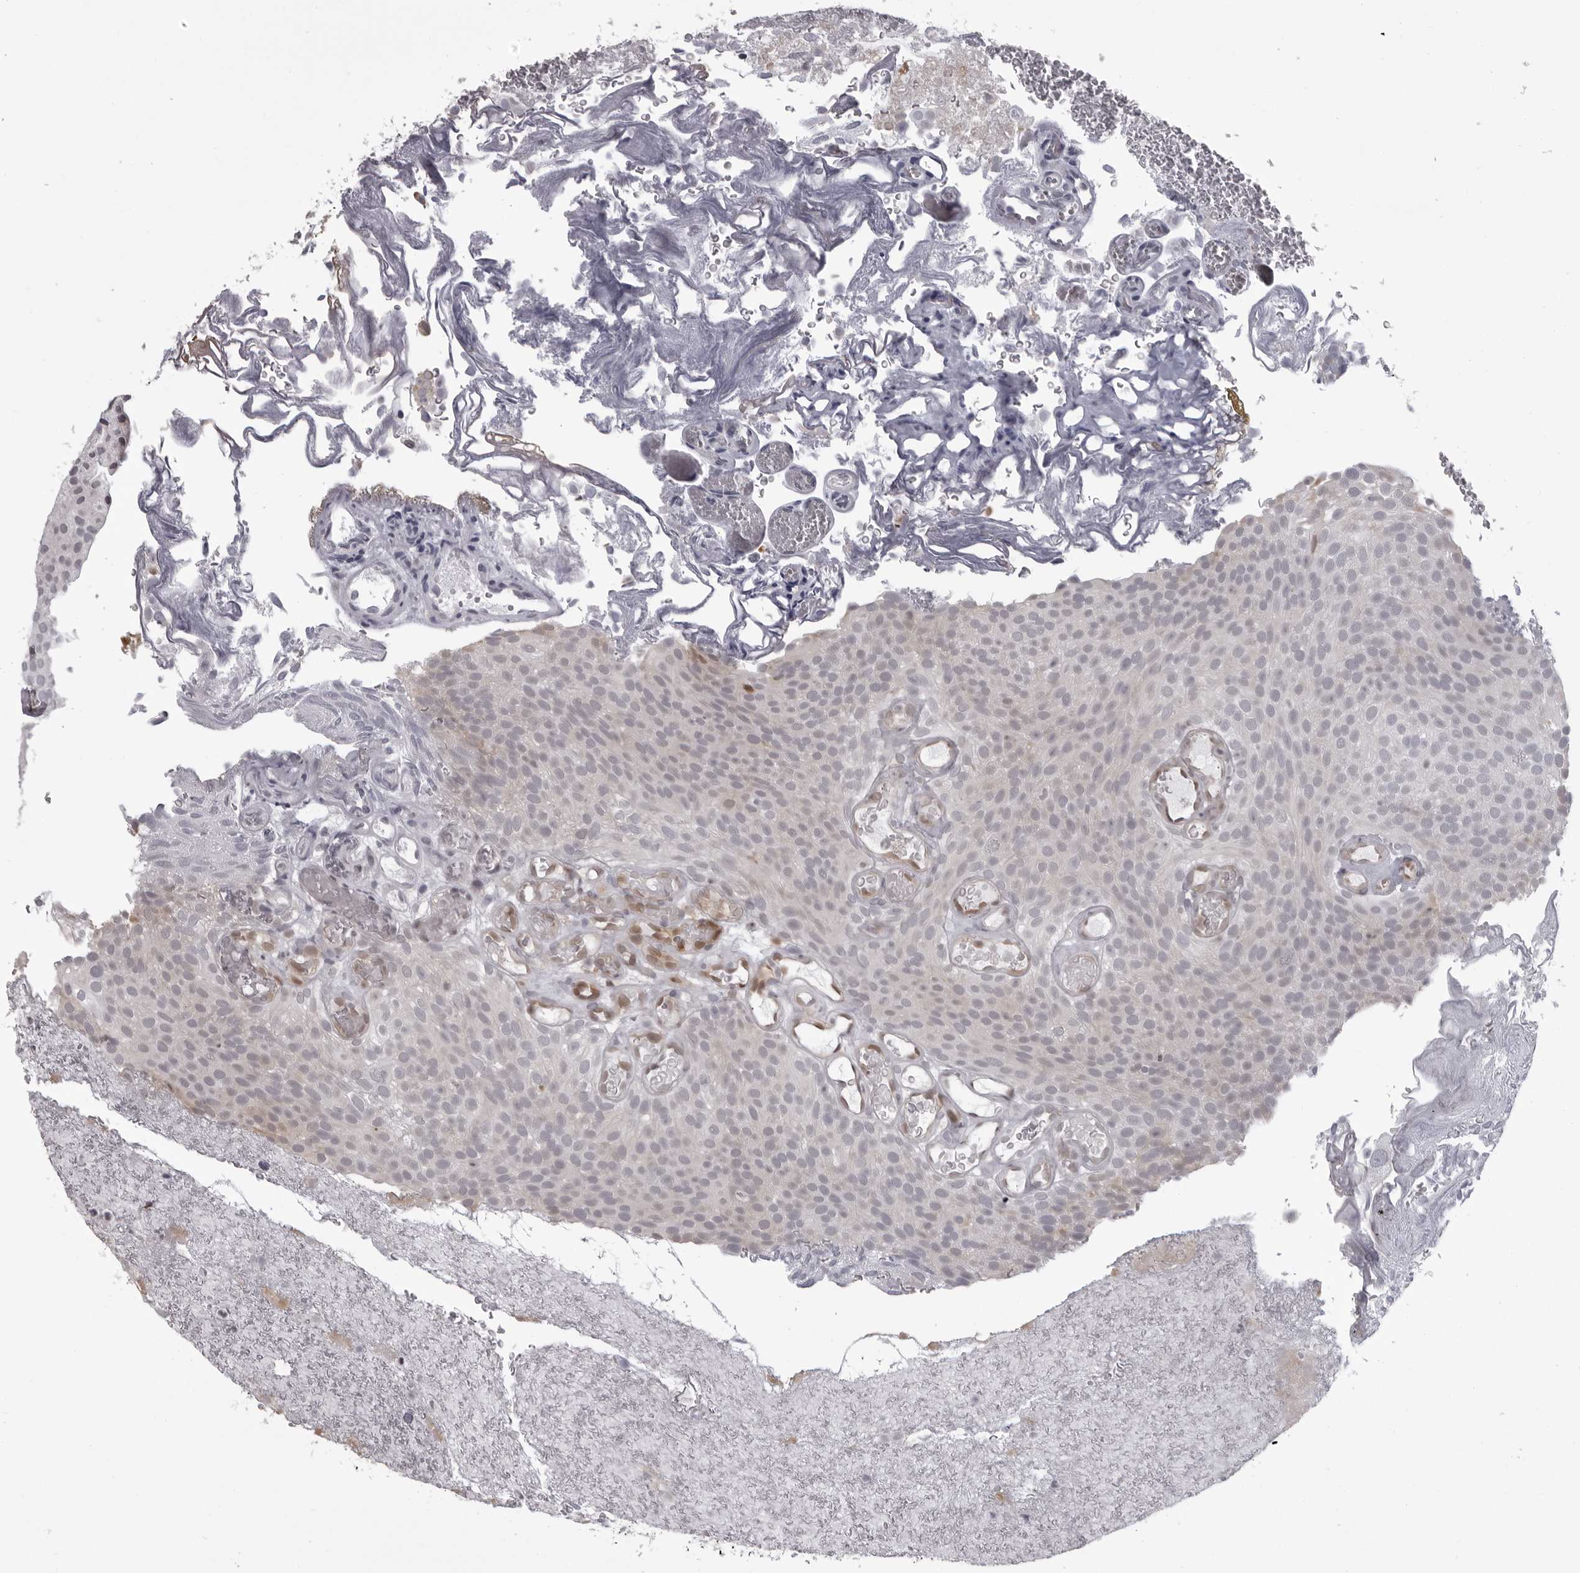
{"staining": {"intensity": "negative", "quantity": "none", "location": "none"}, "tissue": "urothelial cancer", "cell_type": "Tumor cells", "image_type": "cancer", "snomed": [{"axis": "morphology", "description": "Urothelial carcinoma, Low grade"}, {"axis": "topography", "description": "Urinary bladder"}], "caption": "Tumor cells show no significant staining in urothelial cancer. (DAB (3,3'-diaminobenzidine) immunohistochemistry visualized using brightfield microscopy, high magnification).", "gene": "MAPK12", "patient": {"sex": "male", "age": 78}}